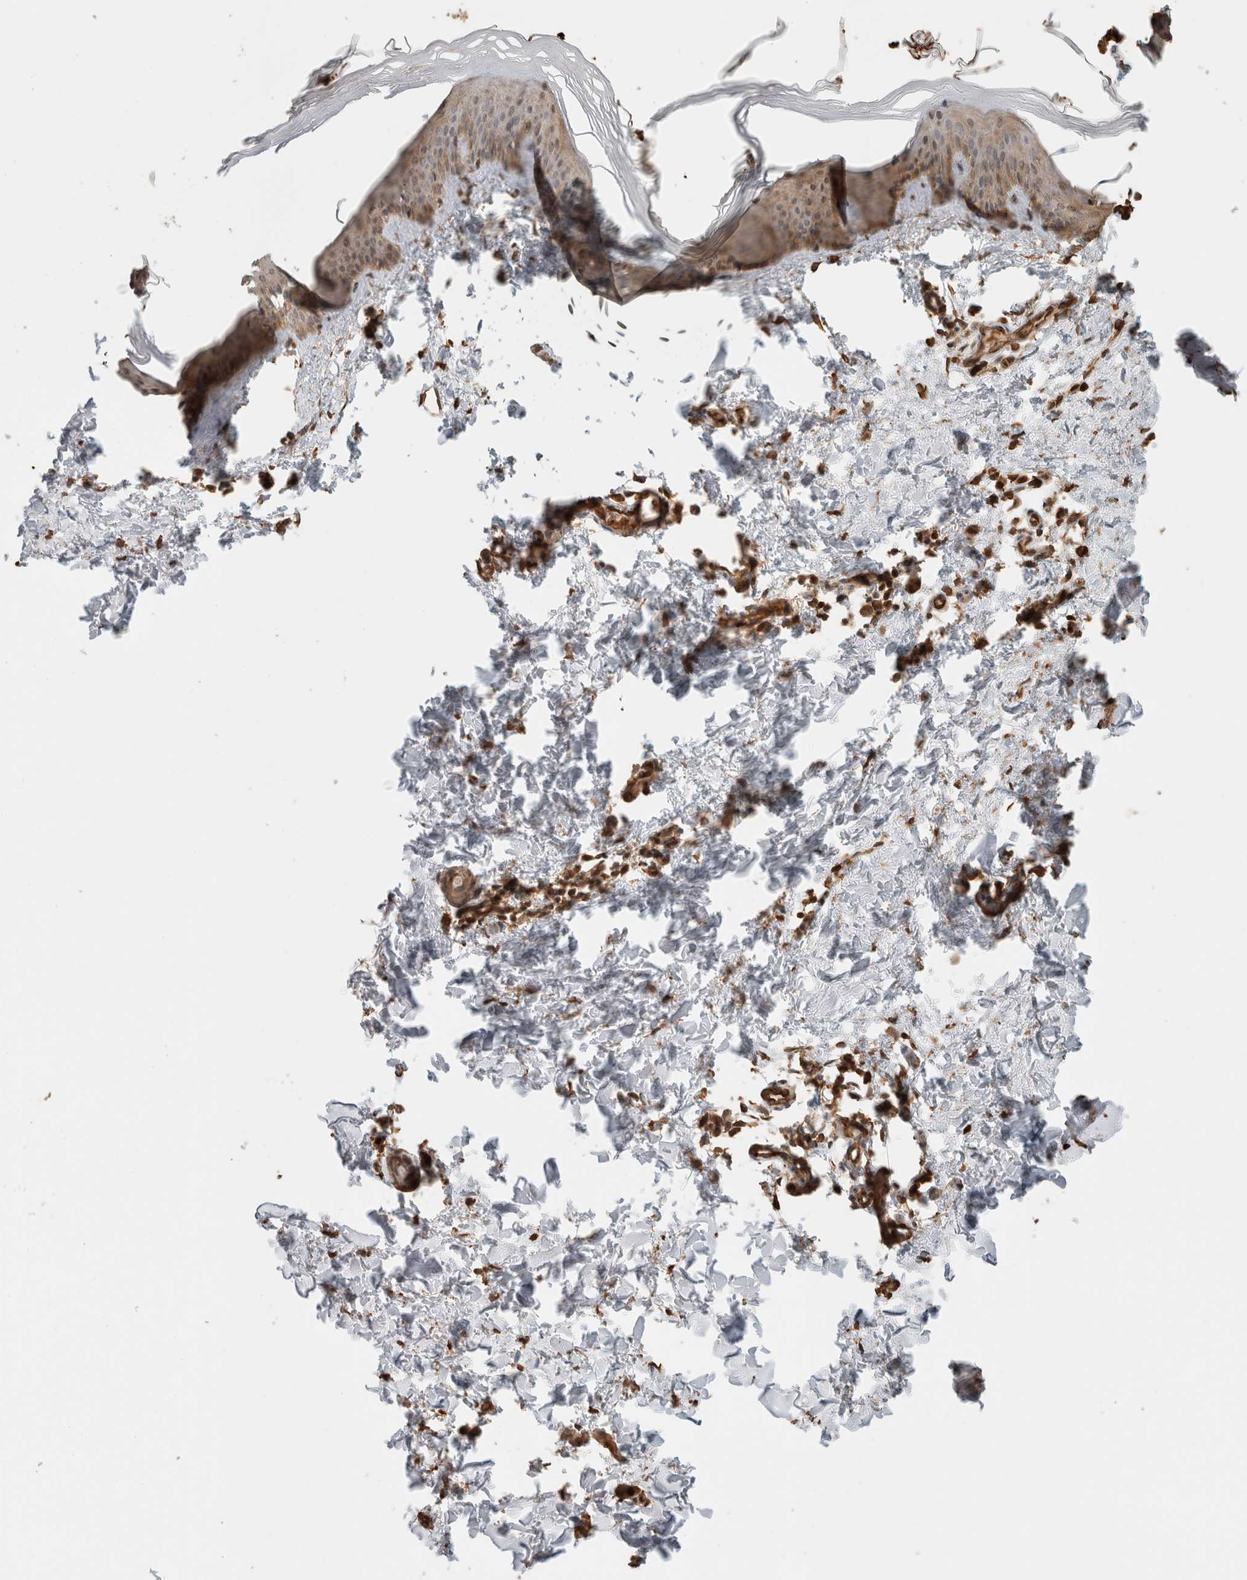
{"staining": {"intensity": "strong", "quantity": ">75%", "location": "cytoplasmic/membranous"}, "tissue": "skin", "cell_type": "Fibroblasts", "image_type": "normal", "snomed": [{"axis": "morphology", "description": "Normal tissue, NOS"}, {"axis": "topography", "description": "Skin"}], "caption": "Immunohistochemistry of benign skin displays high levels of strong cytoplasmic/membranous staining in about >75% of fibroblasts.", "gene": "OTUD6B", "patient": {"sex": "female", "age": 27}}